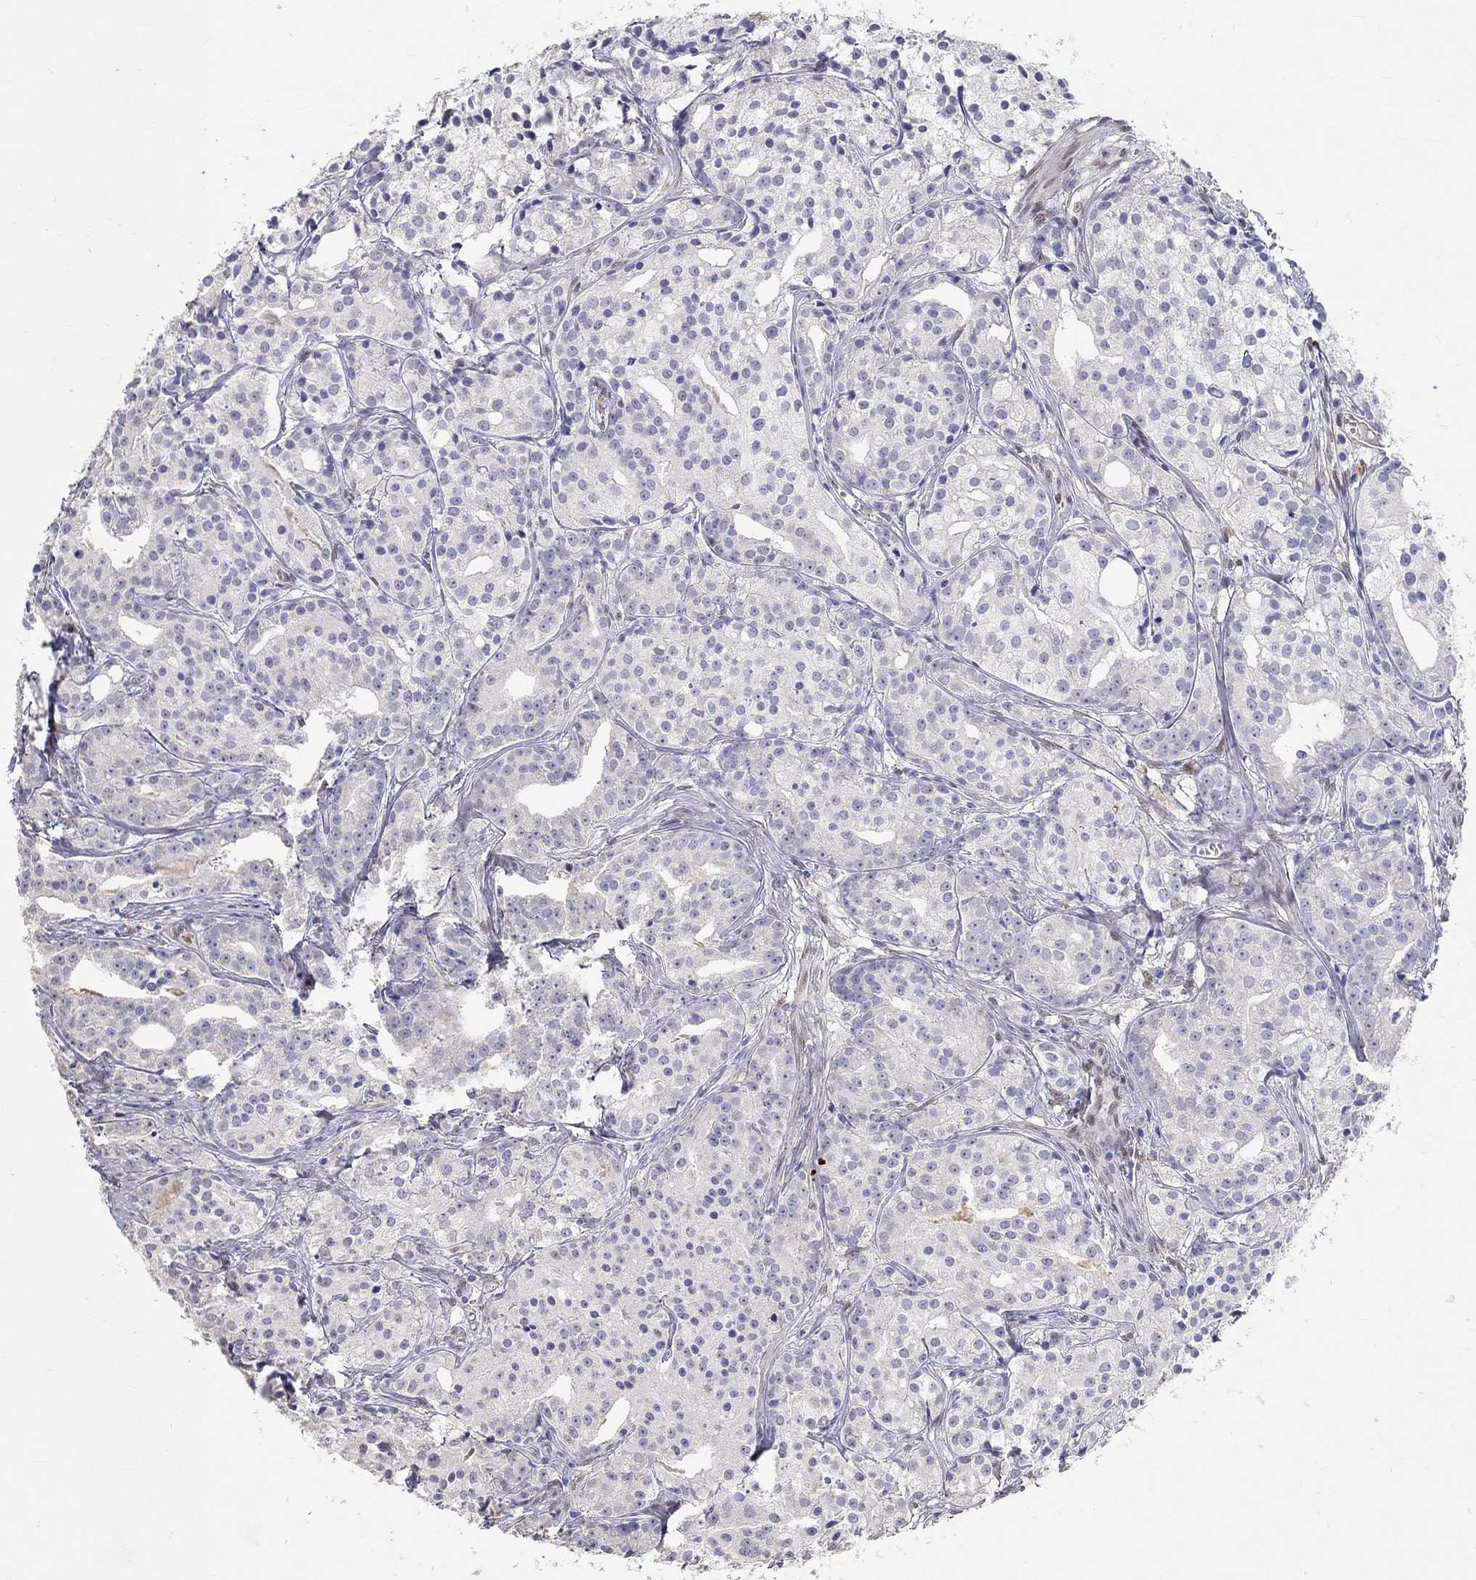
{"staining": {"intensity": "negative", "quantity": "none", "location": "none"}, "tissue": "prostate cancer", "cell_type": "Tumor cells", "image_type": "cancer", "snomed": [{"axis": "morphology", "description": "Adenocarcinoma, Medium grade"}, {"axis": "topography", "description": "Prostate"}], "caption": "Immunohistochemical staining of human adenocarcinoma (medium-grade) (prostate) demonstrates no significant positivity in tumor cells.", "gene": "FGF2", "patient": {"sex": "male", "age": 74}}